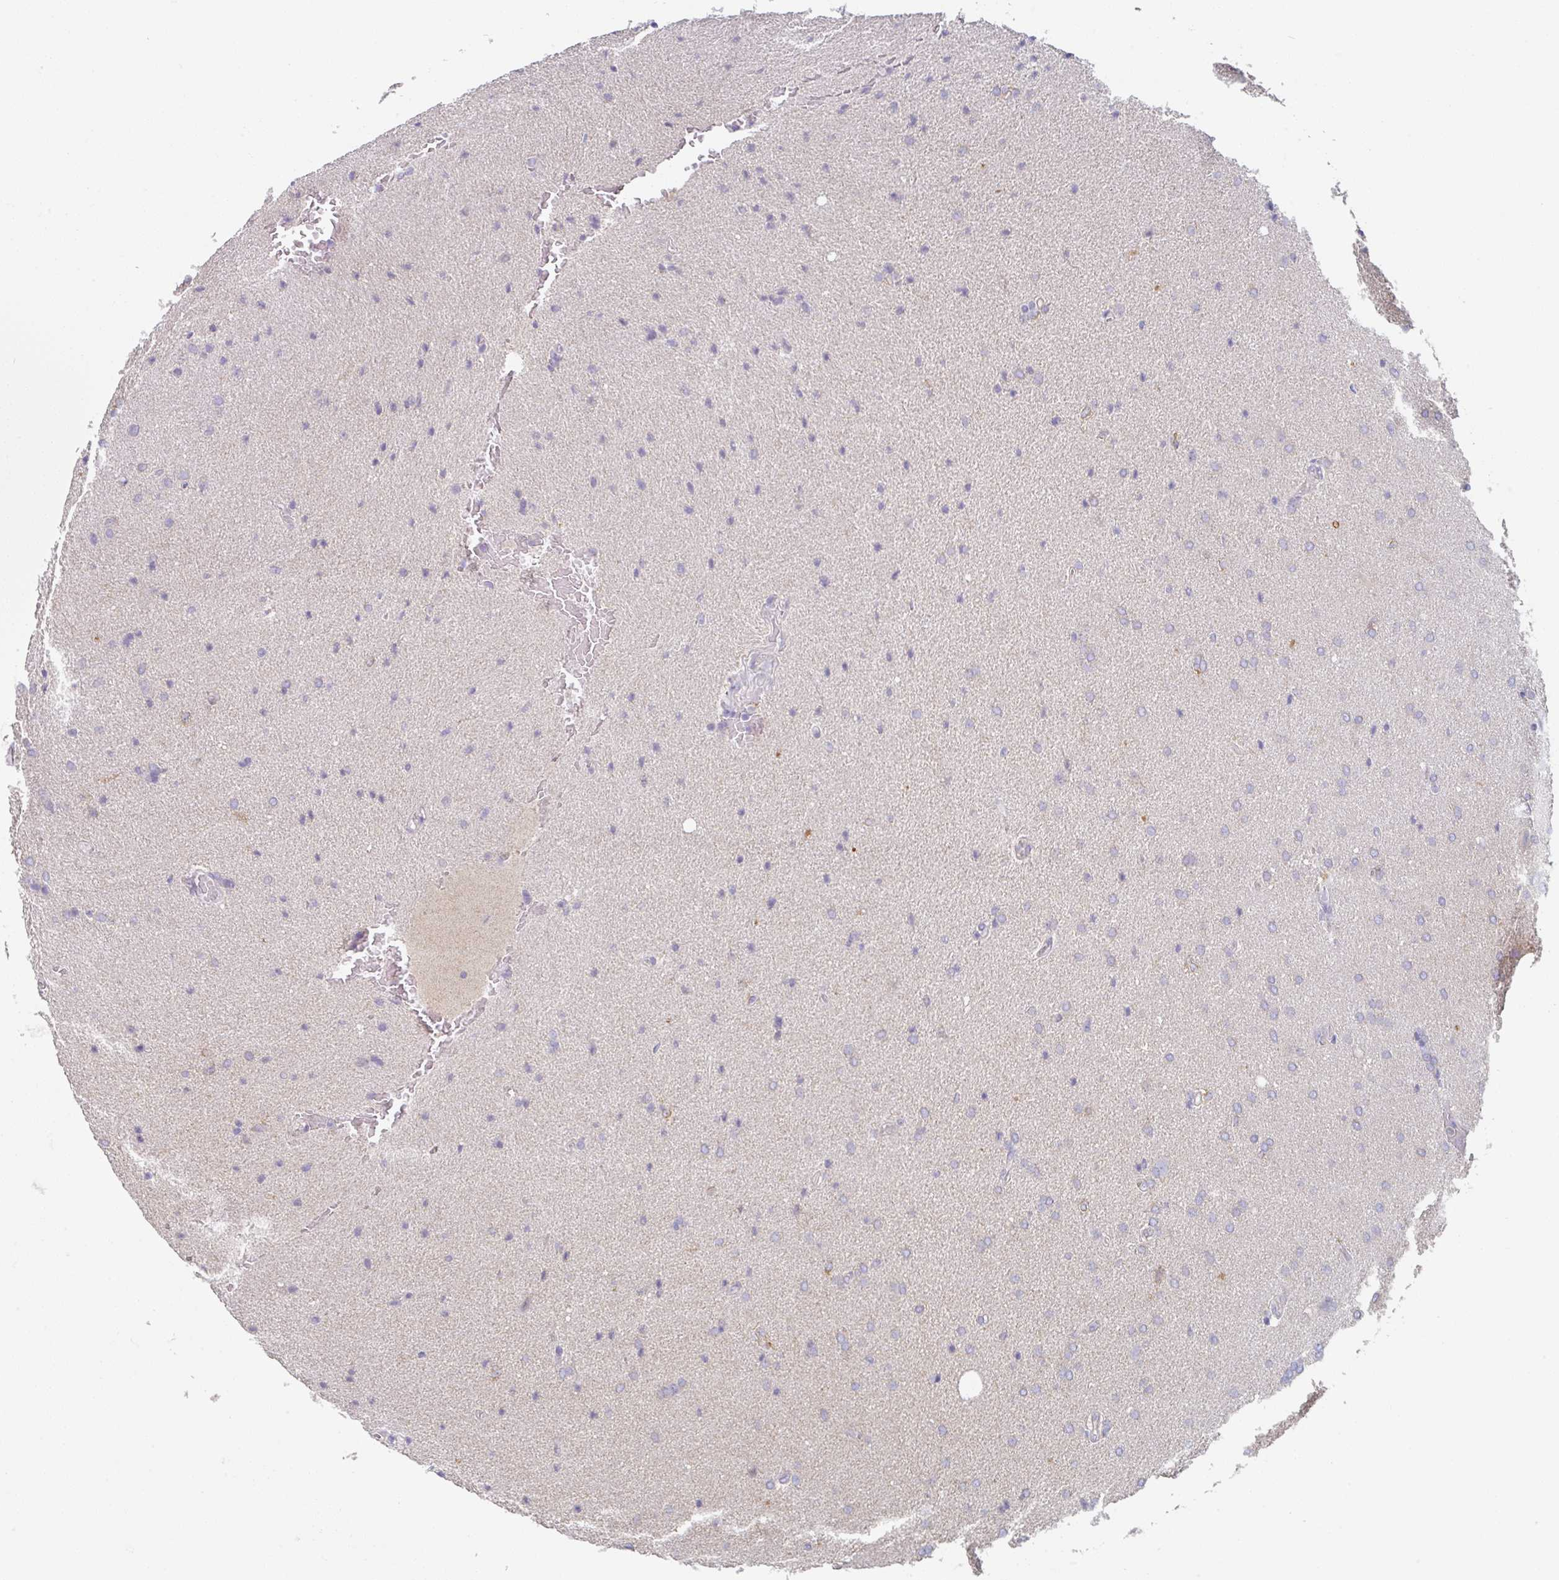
{"staining": {"intensity": "negative", "quantity": "none", "location": "none"}, "tissue": "glioma", "cell_type": "Tumor cells", "image_type": "cancer", "snomed": [{"axis": "morphology", "description": "Glioma, malignant, High grade"}, {"axis": "topography", "description": "Brain"}], "caption": "High power microscopy photomicrograph of an immunohistochemistry image of malignant glioma (high-grade), revealing no significant expression in tumor cells.", "gene": "AMPD2", "patient": {"sex": "male", "age": 56}}